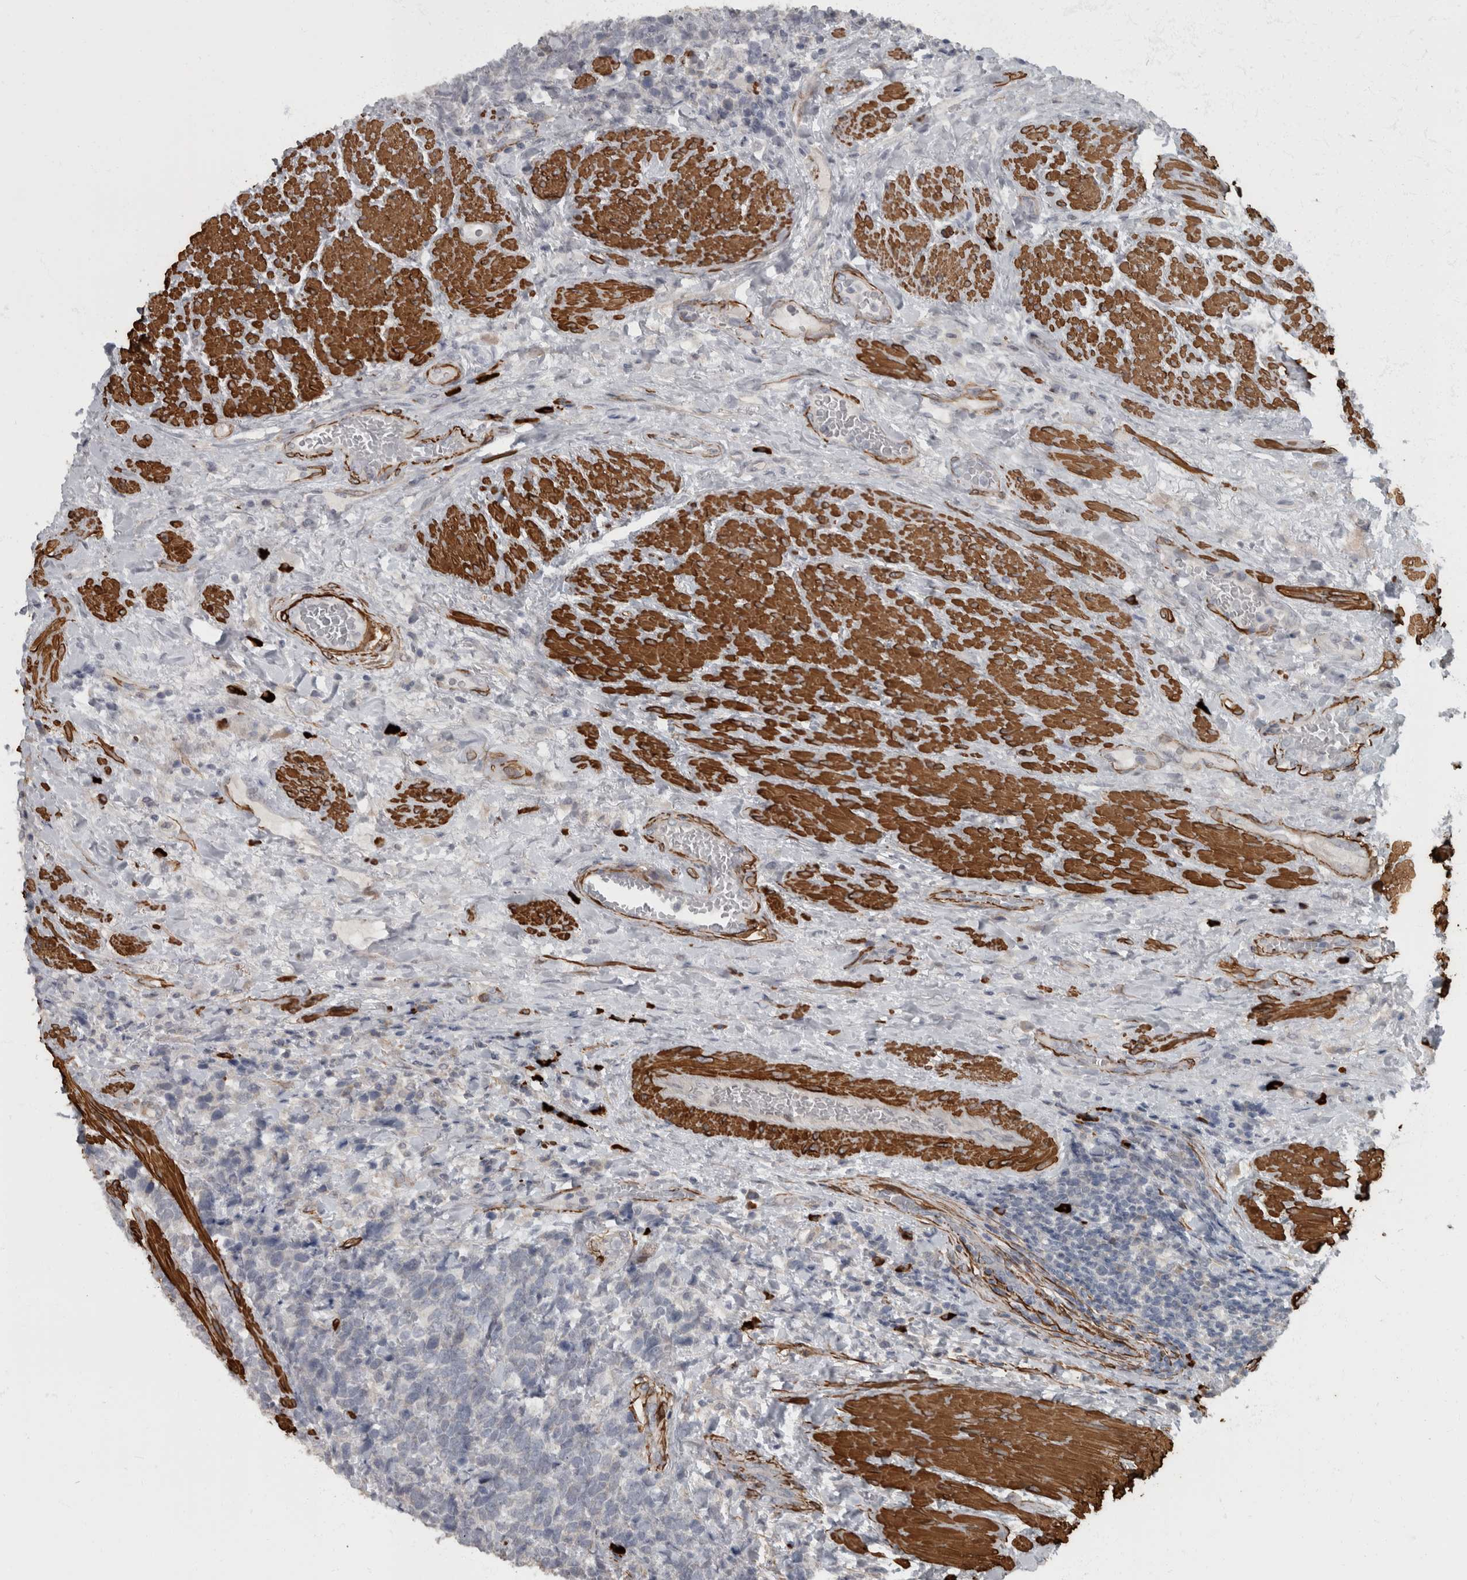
{"staining": {"intensity": "negative", "quantity": "none", "location": "none"}, "tissue": "urothelial cancer", "cell_type": "Tumor cells", "image_type": "cancer", "snomed": [{"axis": "morphology", "description": "Urothelial carcinoma, High grade"}, {"axis": "topography", "description": "Urinary bladder"}], "caption": "DAB immunohistochemical staining of high-grade urothelial carcinoma shows no significant positivity in tumor cells.", "gene": "MASTL", "patient": {"sex": "female", "age": 82}}